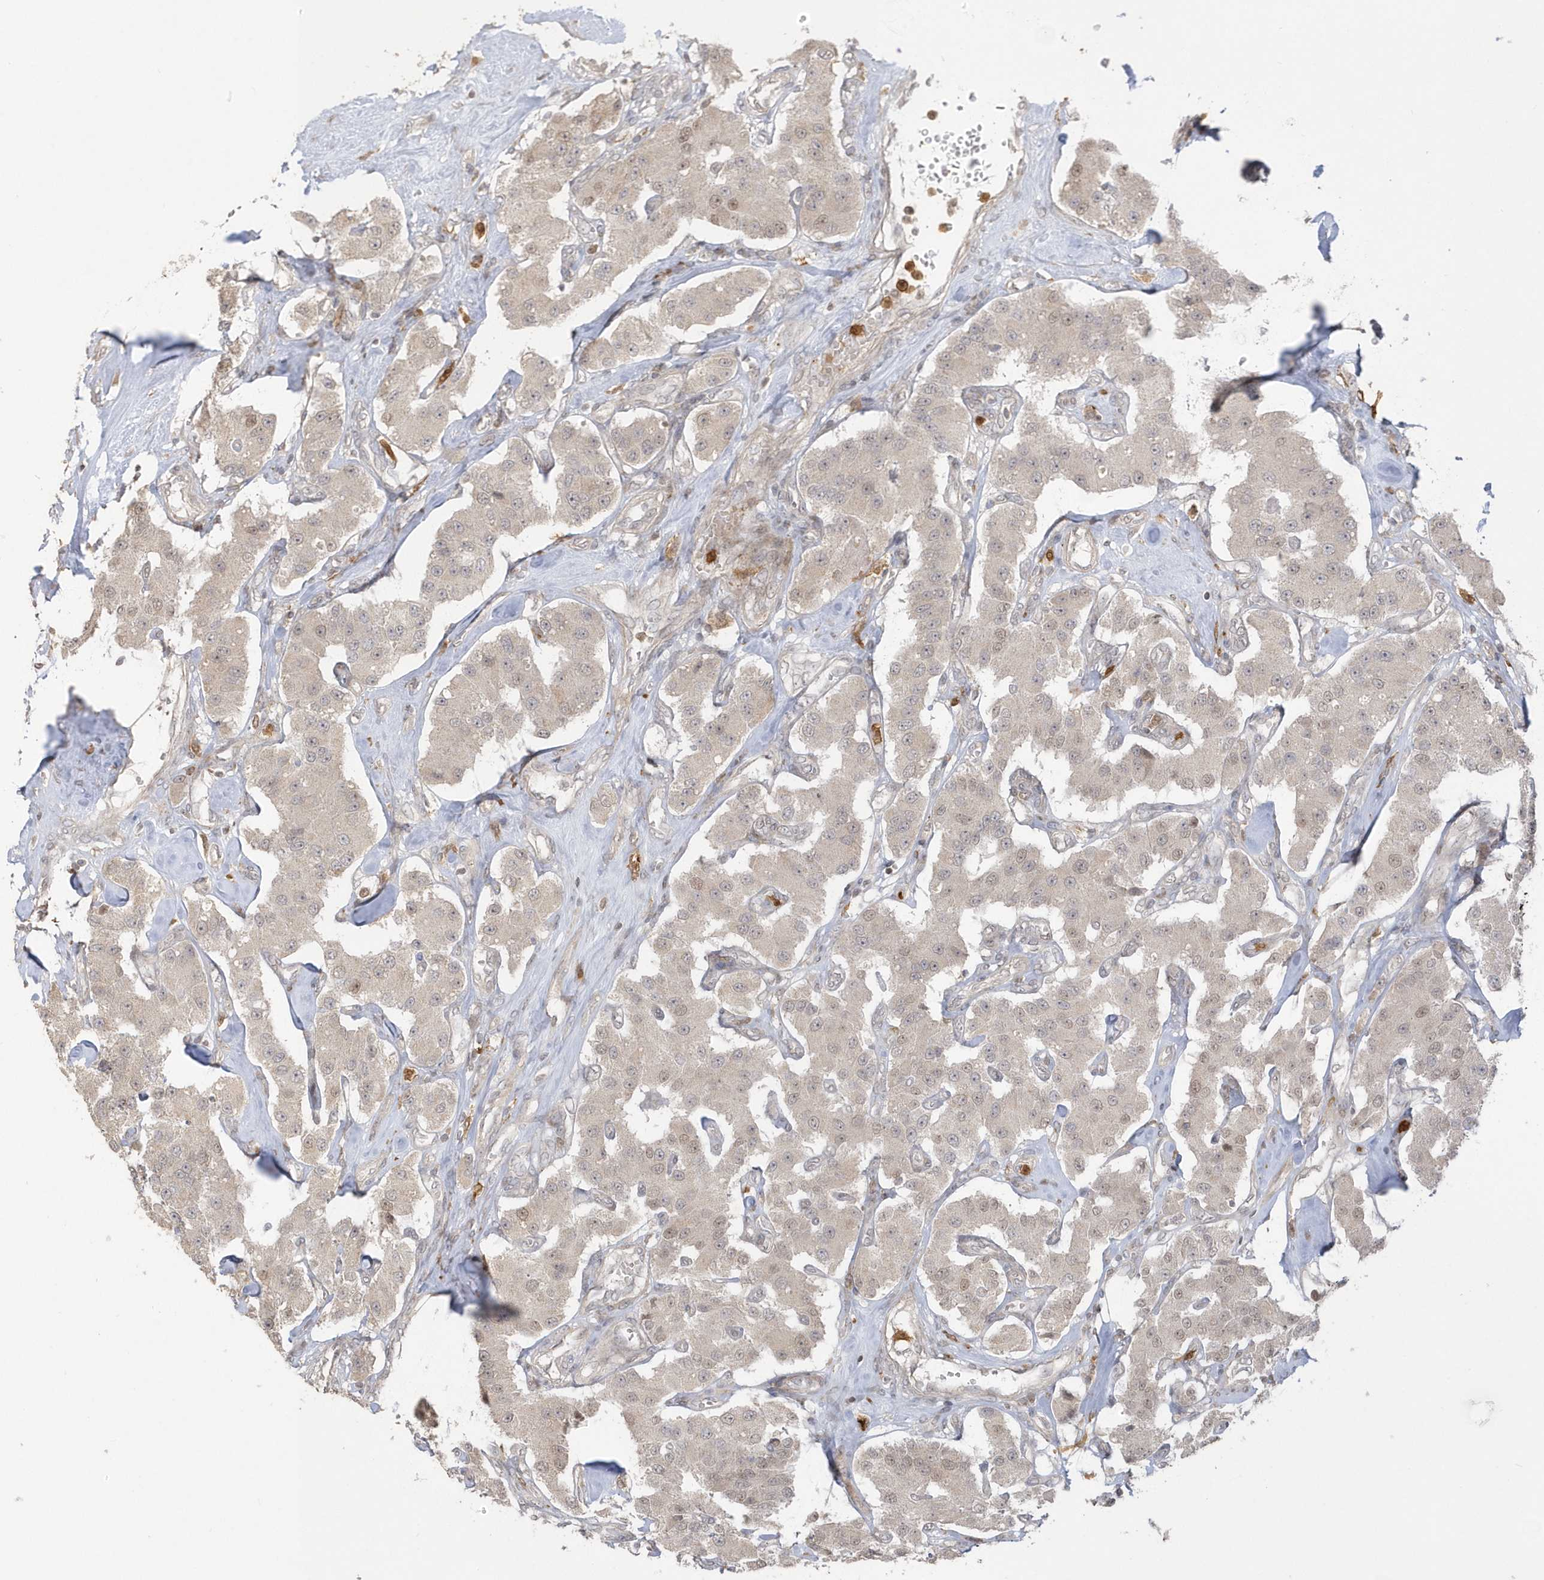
{"staining": {"intensity": "weak", "quantity": "25%-75%", "location": "cytoplasmic/membranous,nuclear"}, "tissue": "carcinoid", "cell_type": "Tumor cells", "image_type": "cancer", "snomed": [{"axis": "morphology", "description": "Carcinoid, malignant, NOS"}, {"axis": "topography", "description": "Pancreas"}], "caption": "This histopathology image exhibits IHC staining of human carcinoid, with low weak cytoplasmic/membranous and nuclear staining in approximately 25%-75% of tumor cells.", "gene": "NAF1", "patient": {"sex": "male", "age": 41}}